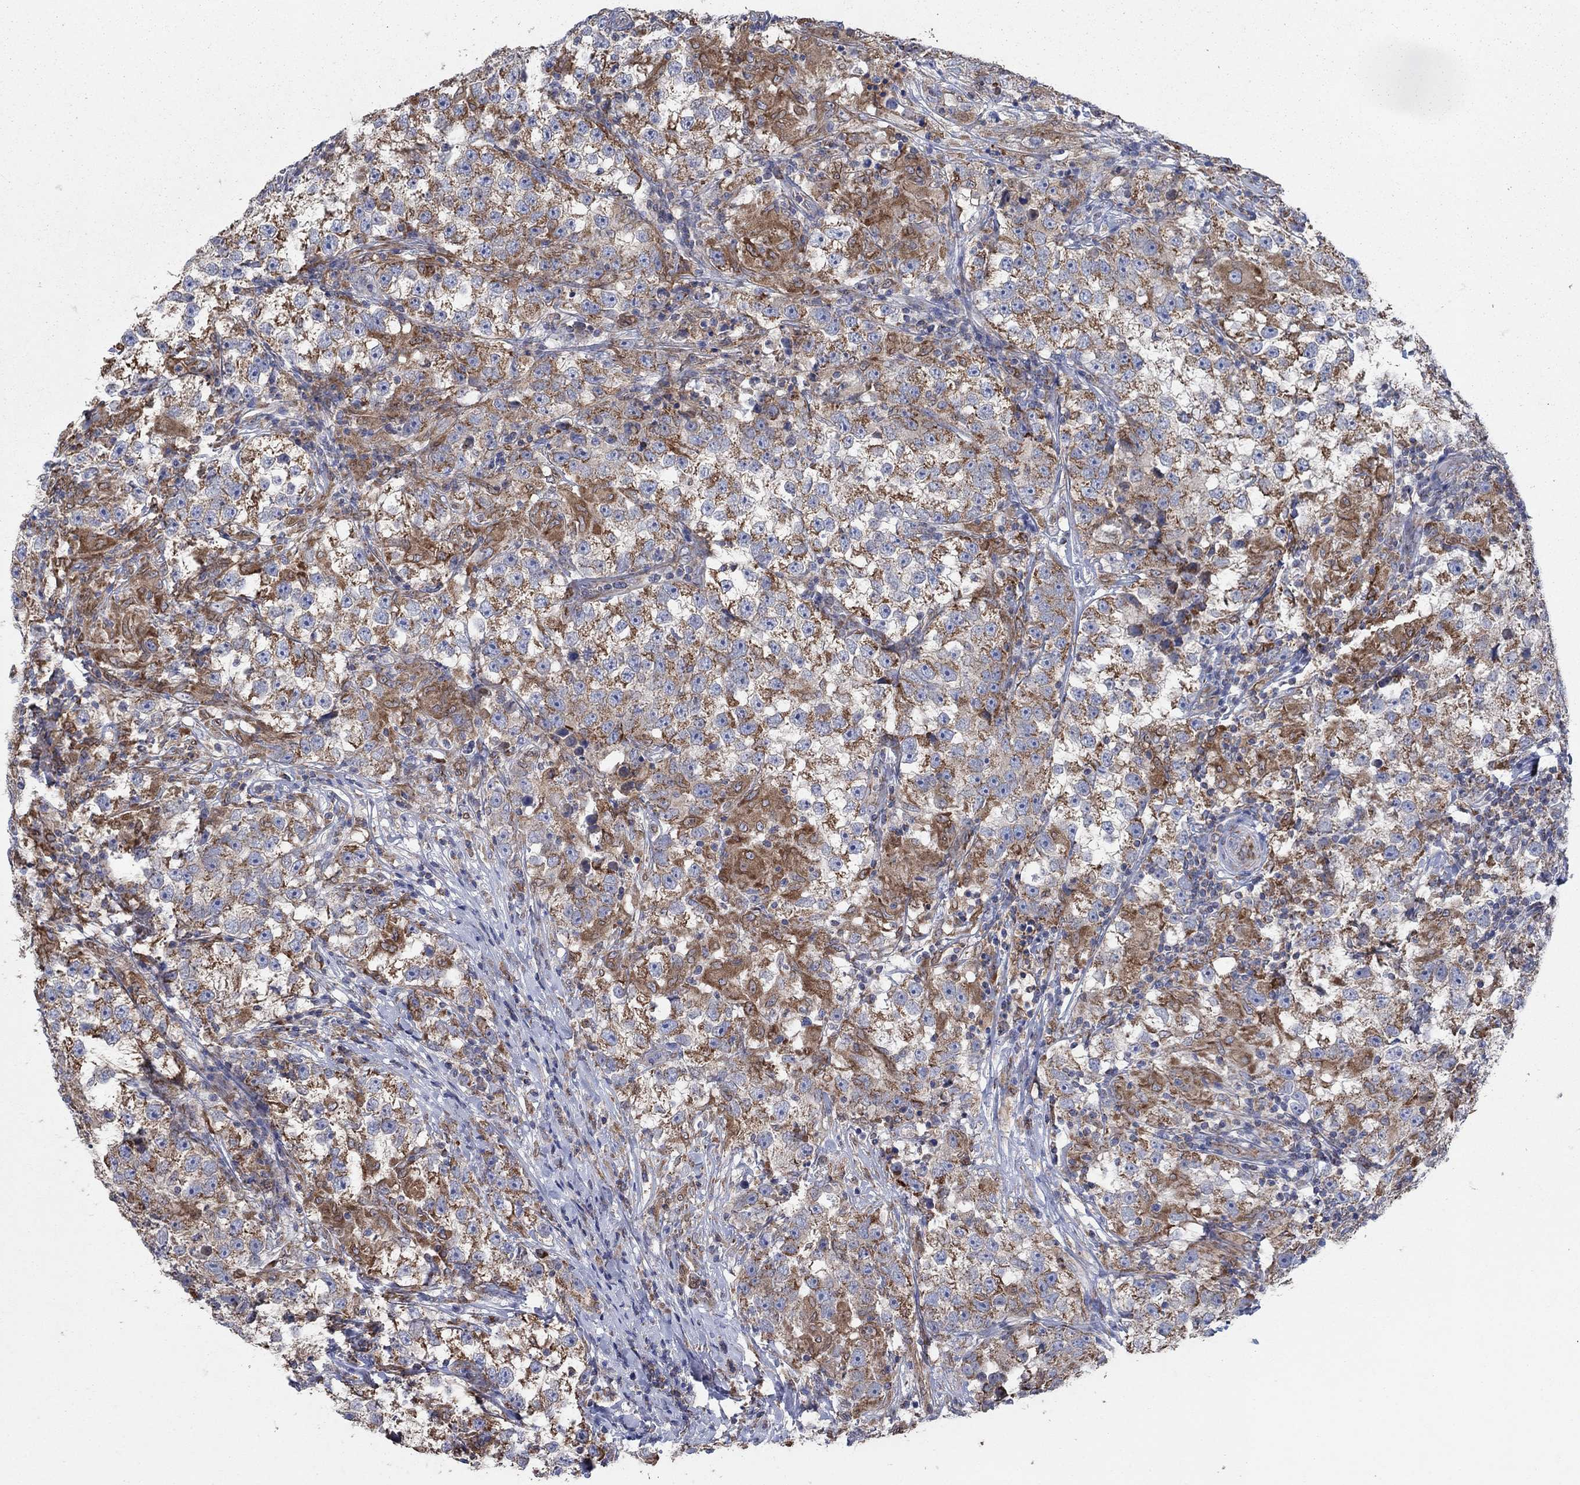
{"staining": {"intensity": "strong", "quantity": "<25%", "location": "cytoplasmic/membranous"}, "tissue": "testis cancer", "cell_type": "Tumor cells", "image_type": "cancer", "snomed": [{"axis": "morphology", "description": "Seminoma, NOS"}, {"axis": "topography", "description": "Testis"}], "caption": "Immunohistochemistry (IHC) image of testis cancer stained for a protein (brown), which exhibits medium levels of strong cytoplasmic/membranous staining in about <25% of tumor cells.", "gene": "NCEH1", "patient": {"sex": "male", "age": 46}}